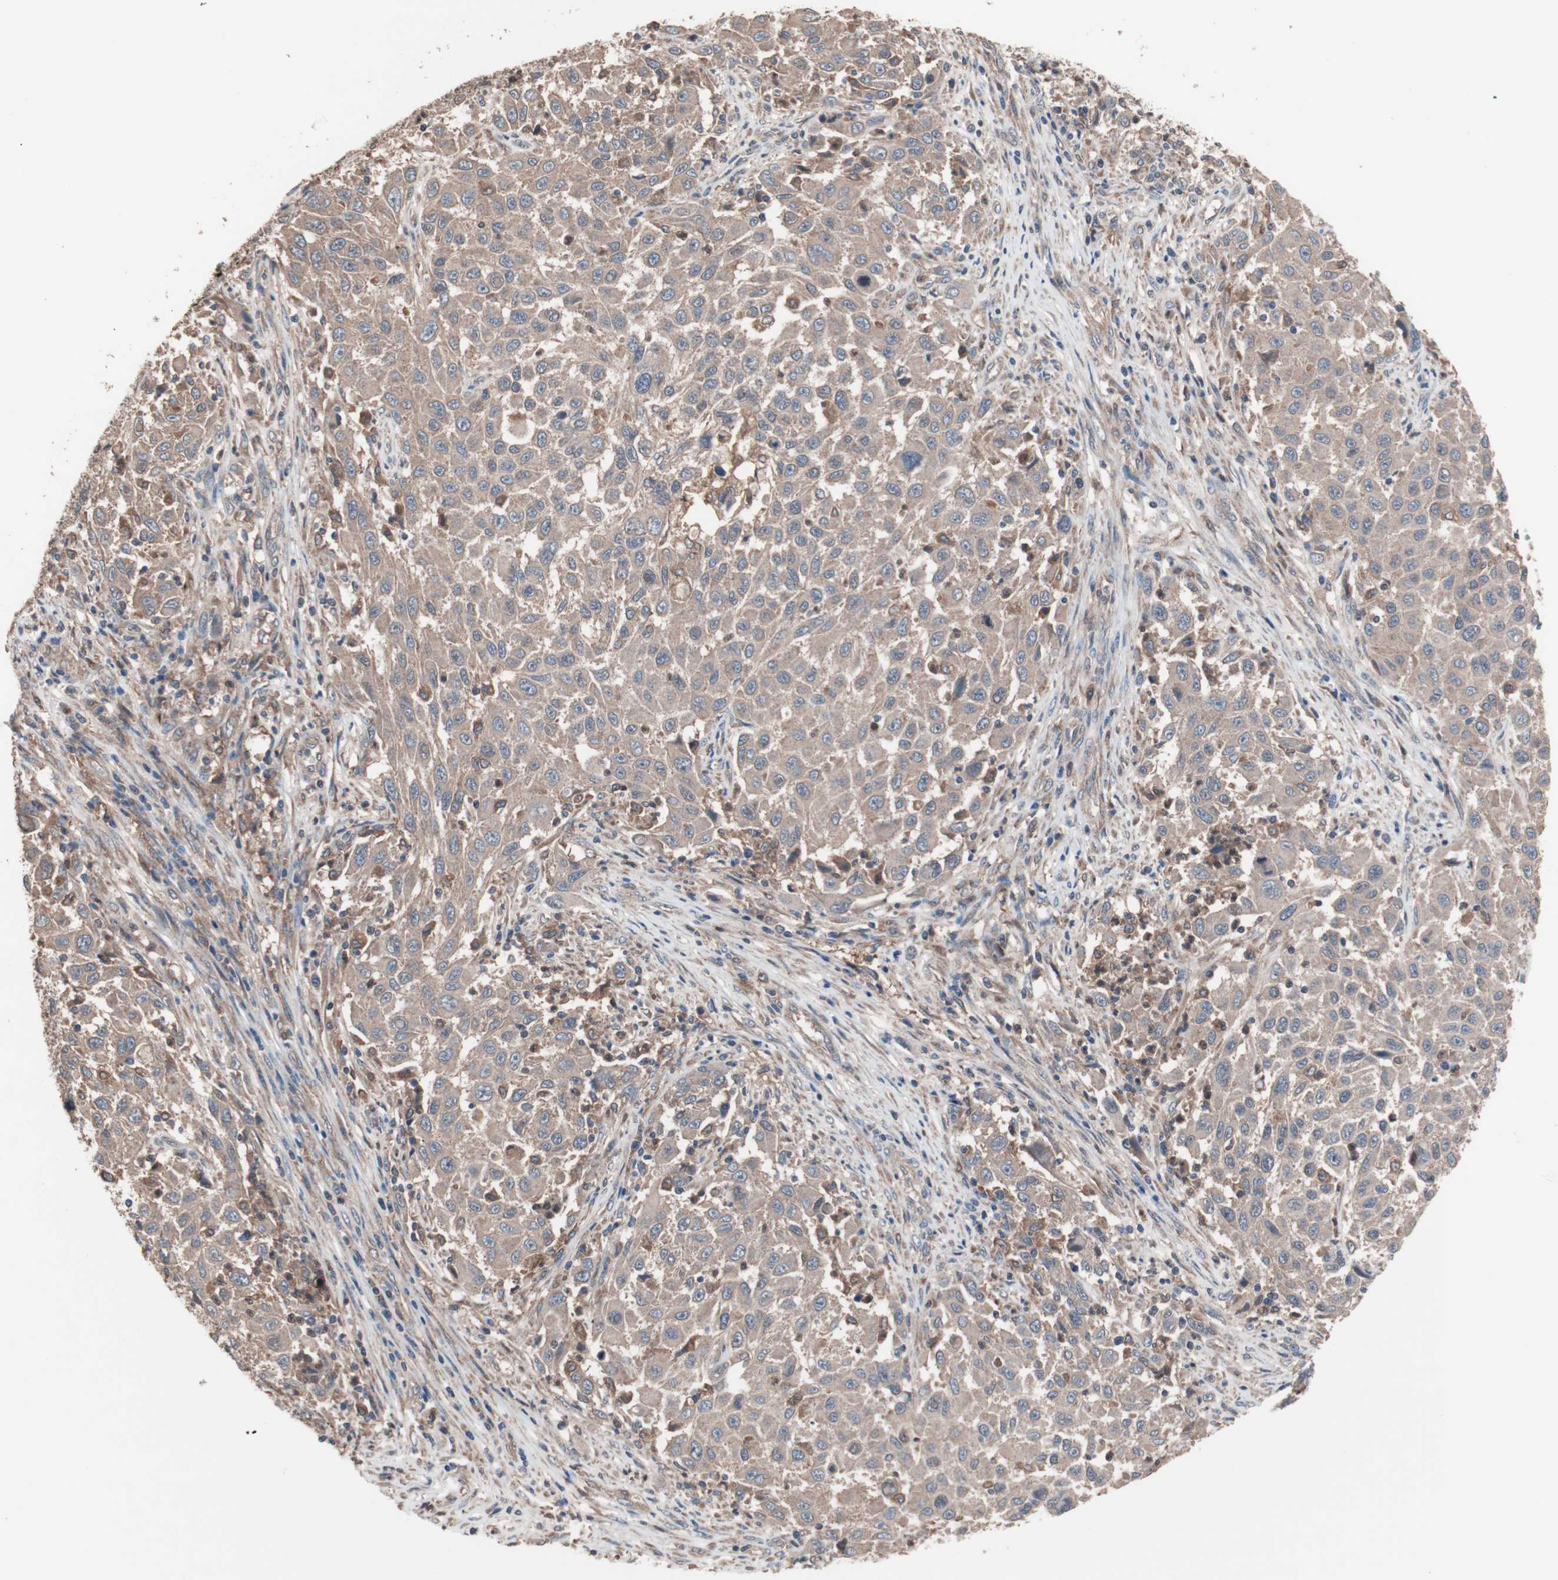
{"staining": {"intensity": "moderate", "quantity": ">75%", "location": "cytoplasmic/membranous"}, "tissue": "melanoma", "cell_type": "Tumor cells", "image_type": "cancer", "snomed": [{"axis": "morphology", "description": "Malignant melanoma, Metastatic site"}, {"axis": "topography", "description": "Lymph node"}], "caption": "Protein expression analysis of human malignant melanoma (metastatic site) reveals moderate cytoplasmic/membranous staining in approximately >75% of tumor cells.", "gene": "ATG7", "patient": {"sex": "male", "age": 61}}